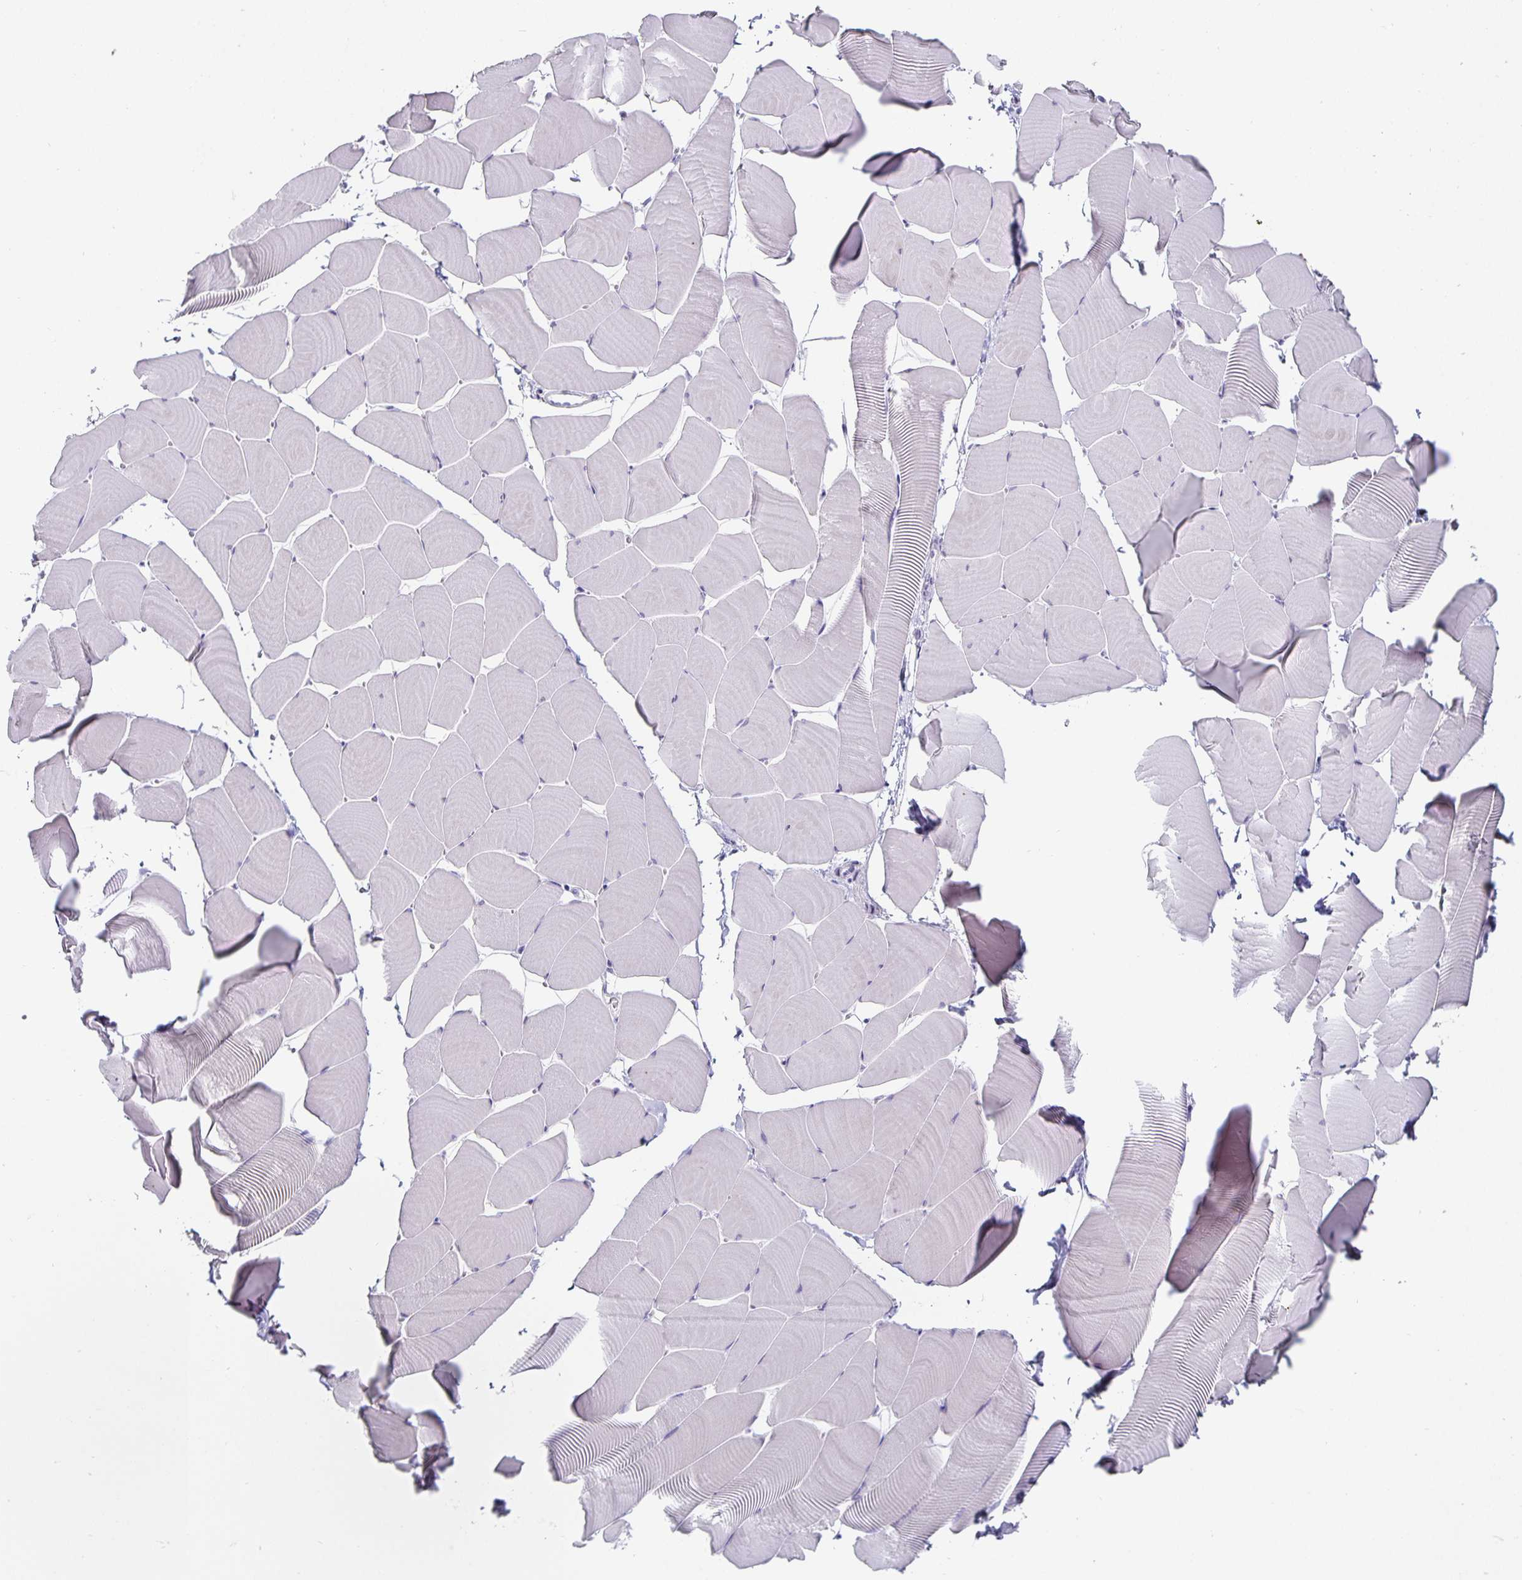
{"staining": {"intensity": "moderate", "quantity": "<25%", "location": "cytoplasmic/membranous"}, "tissue": "skeletal muscle", "cell_type": "Myocytes", "image_type": "normal", "snomed": [{"axis": "morphology", "description": "Normal tissue, NOS"}, {"axis": "topography", "description": "Skeletal muscle"}], "caption": "Myocytes demonstrate low levels of moderate cytoplasmic/membranous staining in about <25% of cells in unremarkable skeletal muscle.", "gene": "CHGA", "patient": {"sex": "male", "age": 25}}